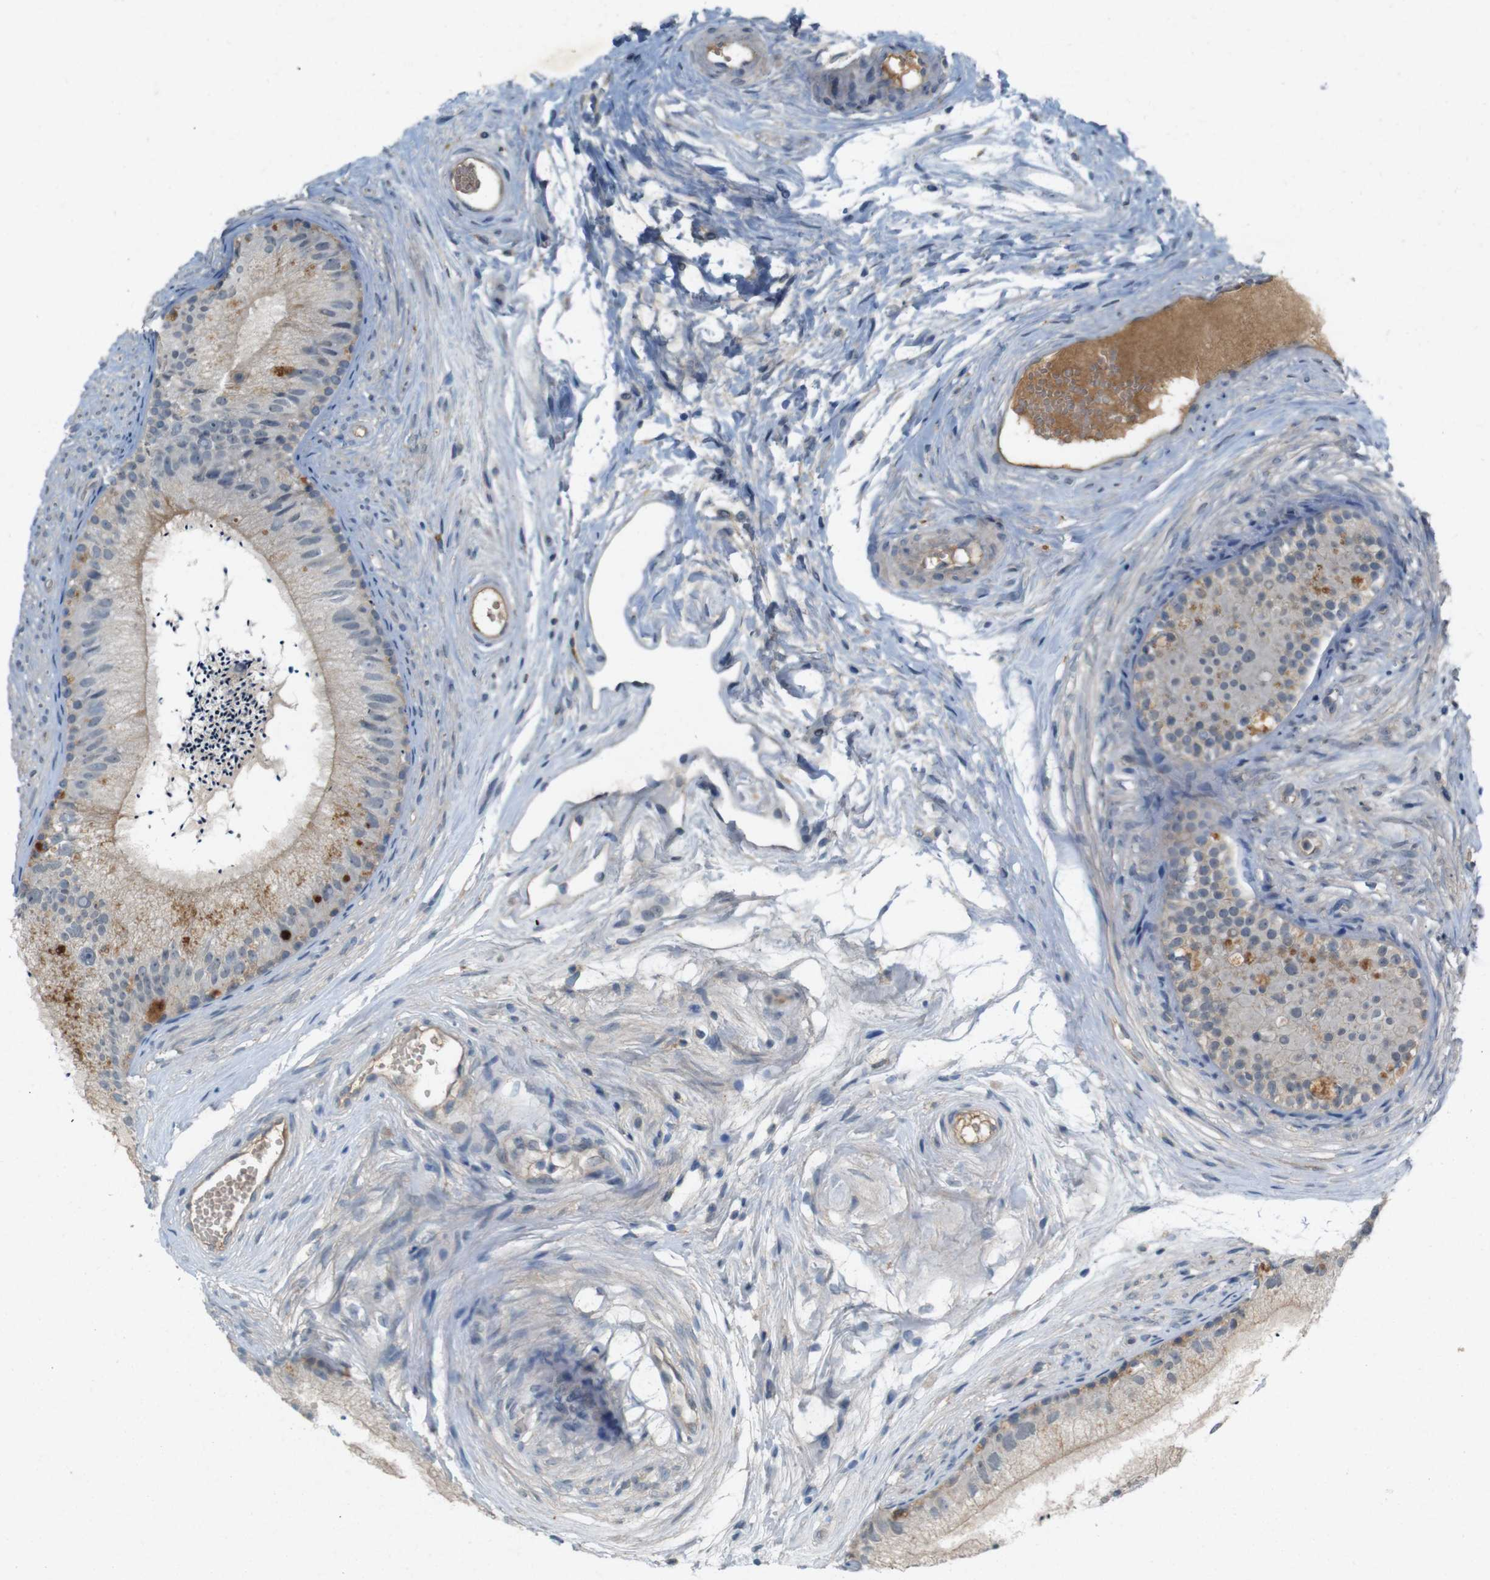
{"staining": {"intensity": "weak", "quantity": ">75%", "location": "cytoplasmic/membranous"}, "tissue": "epididymis", "cell_type": "Glandular cells", "image_type": "normal", "snomed": [{"axis": "morphology", "description": "Normal tissue, NOS"}, {"axis": "topography", "description": "Epididymis"}], "caption": "Normal epididymis was stained to show a protein in brown. There is low levels of weak cytoplasmic/membranous positivity in about >75% of glandular cells. The protein of interest is shown in brown color, while the nuclei are stained blue.", "gene": "PVR", "patient": {"sex": "male", "age": 56}}